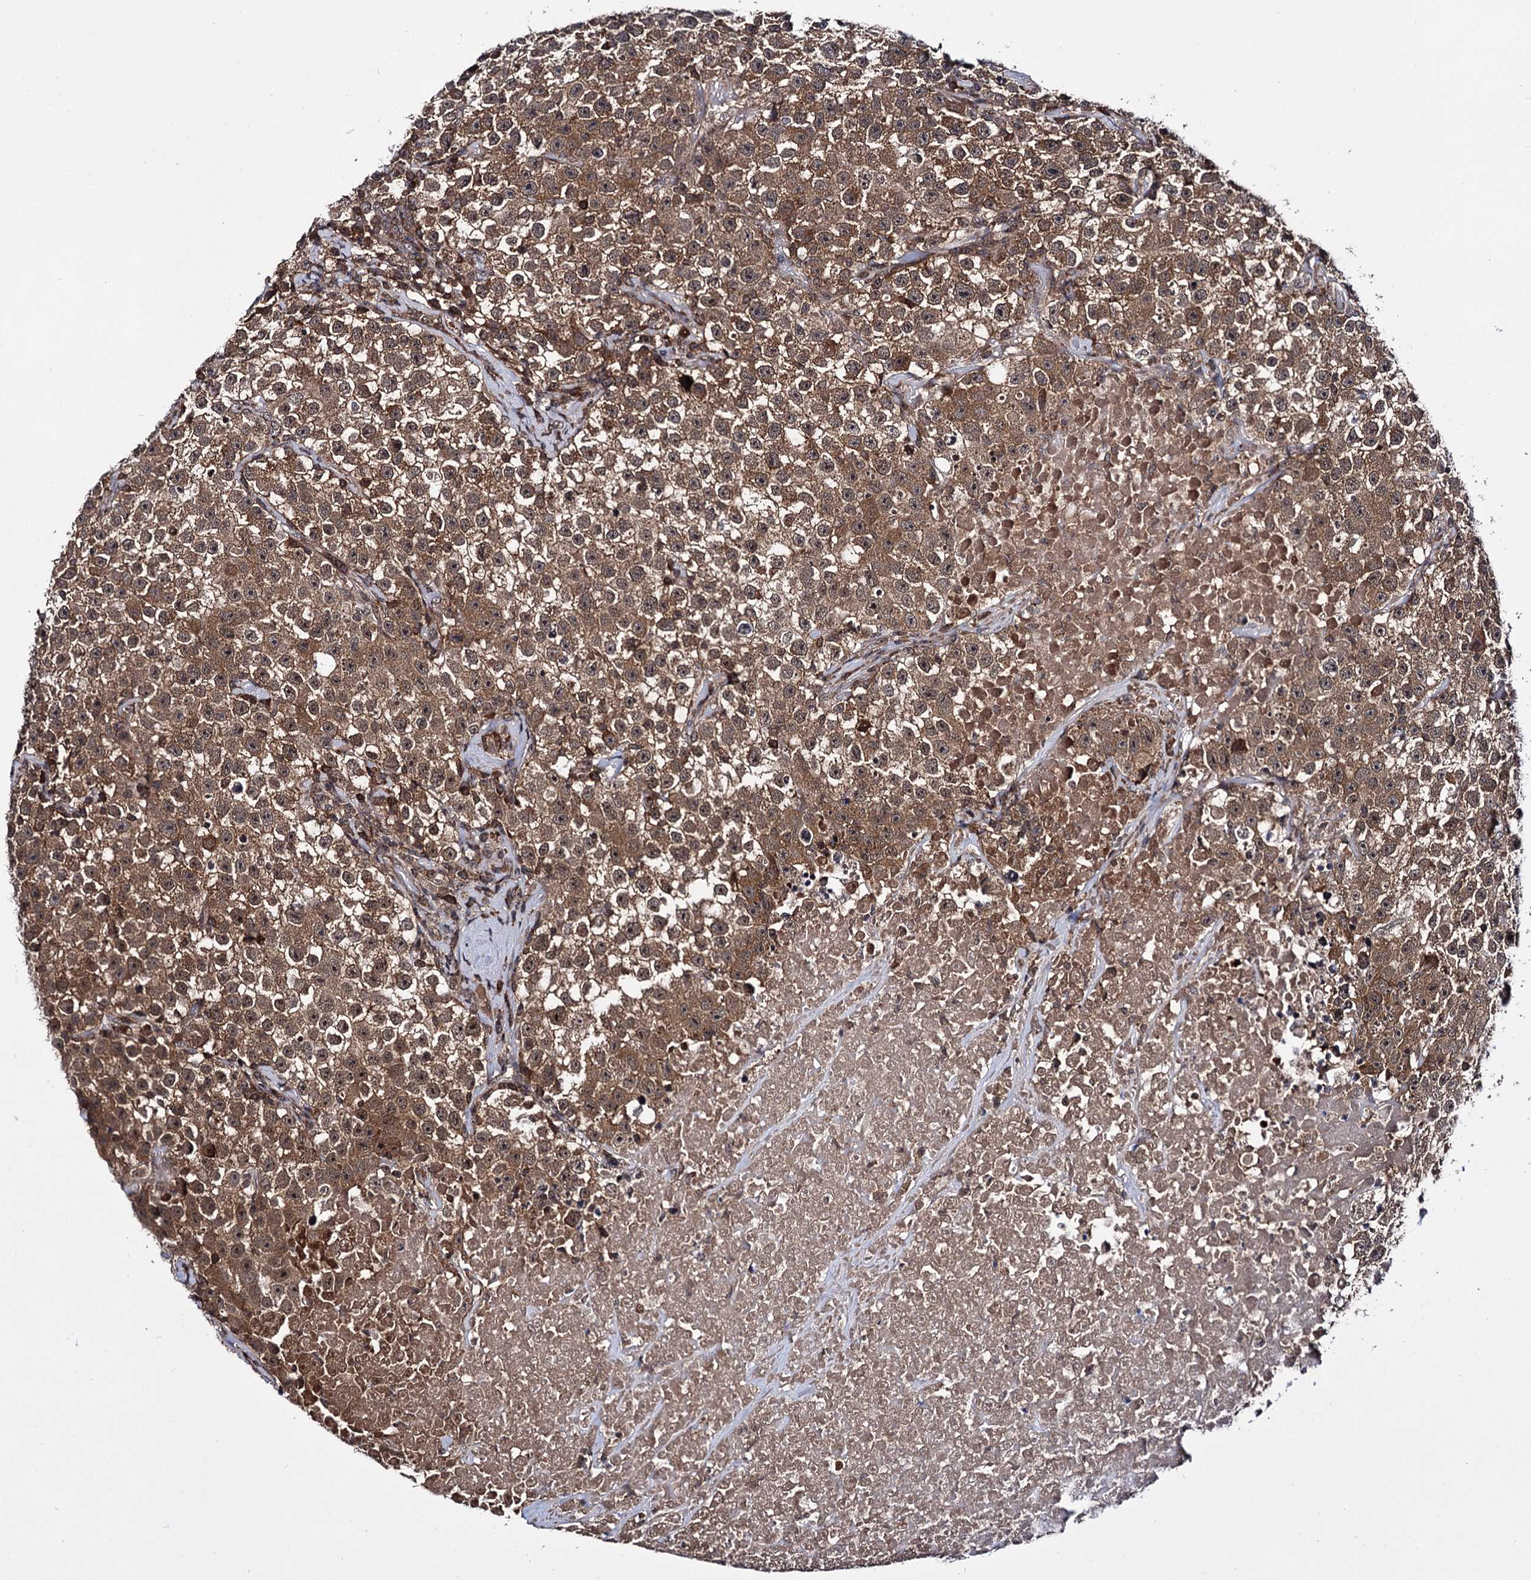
{"staining": {"intensity": "moderate", "quantity": ">75%", "location": "cytoplasmic/membranous,nuclear"}, "tissue": "testis cancer", "cell_type": "Tumor cells", "image_type": "cancer", "snomed": [{"axis": "morphology", "description": "Seminoma, NOS"}, {"axis": "topography", "description": "Testis"}], "caption": "Immunohistochemistry (DAB) staining of human testis cancer (seminoma) shows moderate cytoplasmic/membranous and nuclear protein positivity in about >75% of tumor cells.", "gene": "MICAL2", "patient": {"sex": "male", "age": 22}}